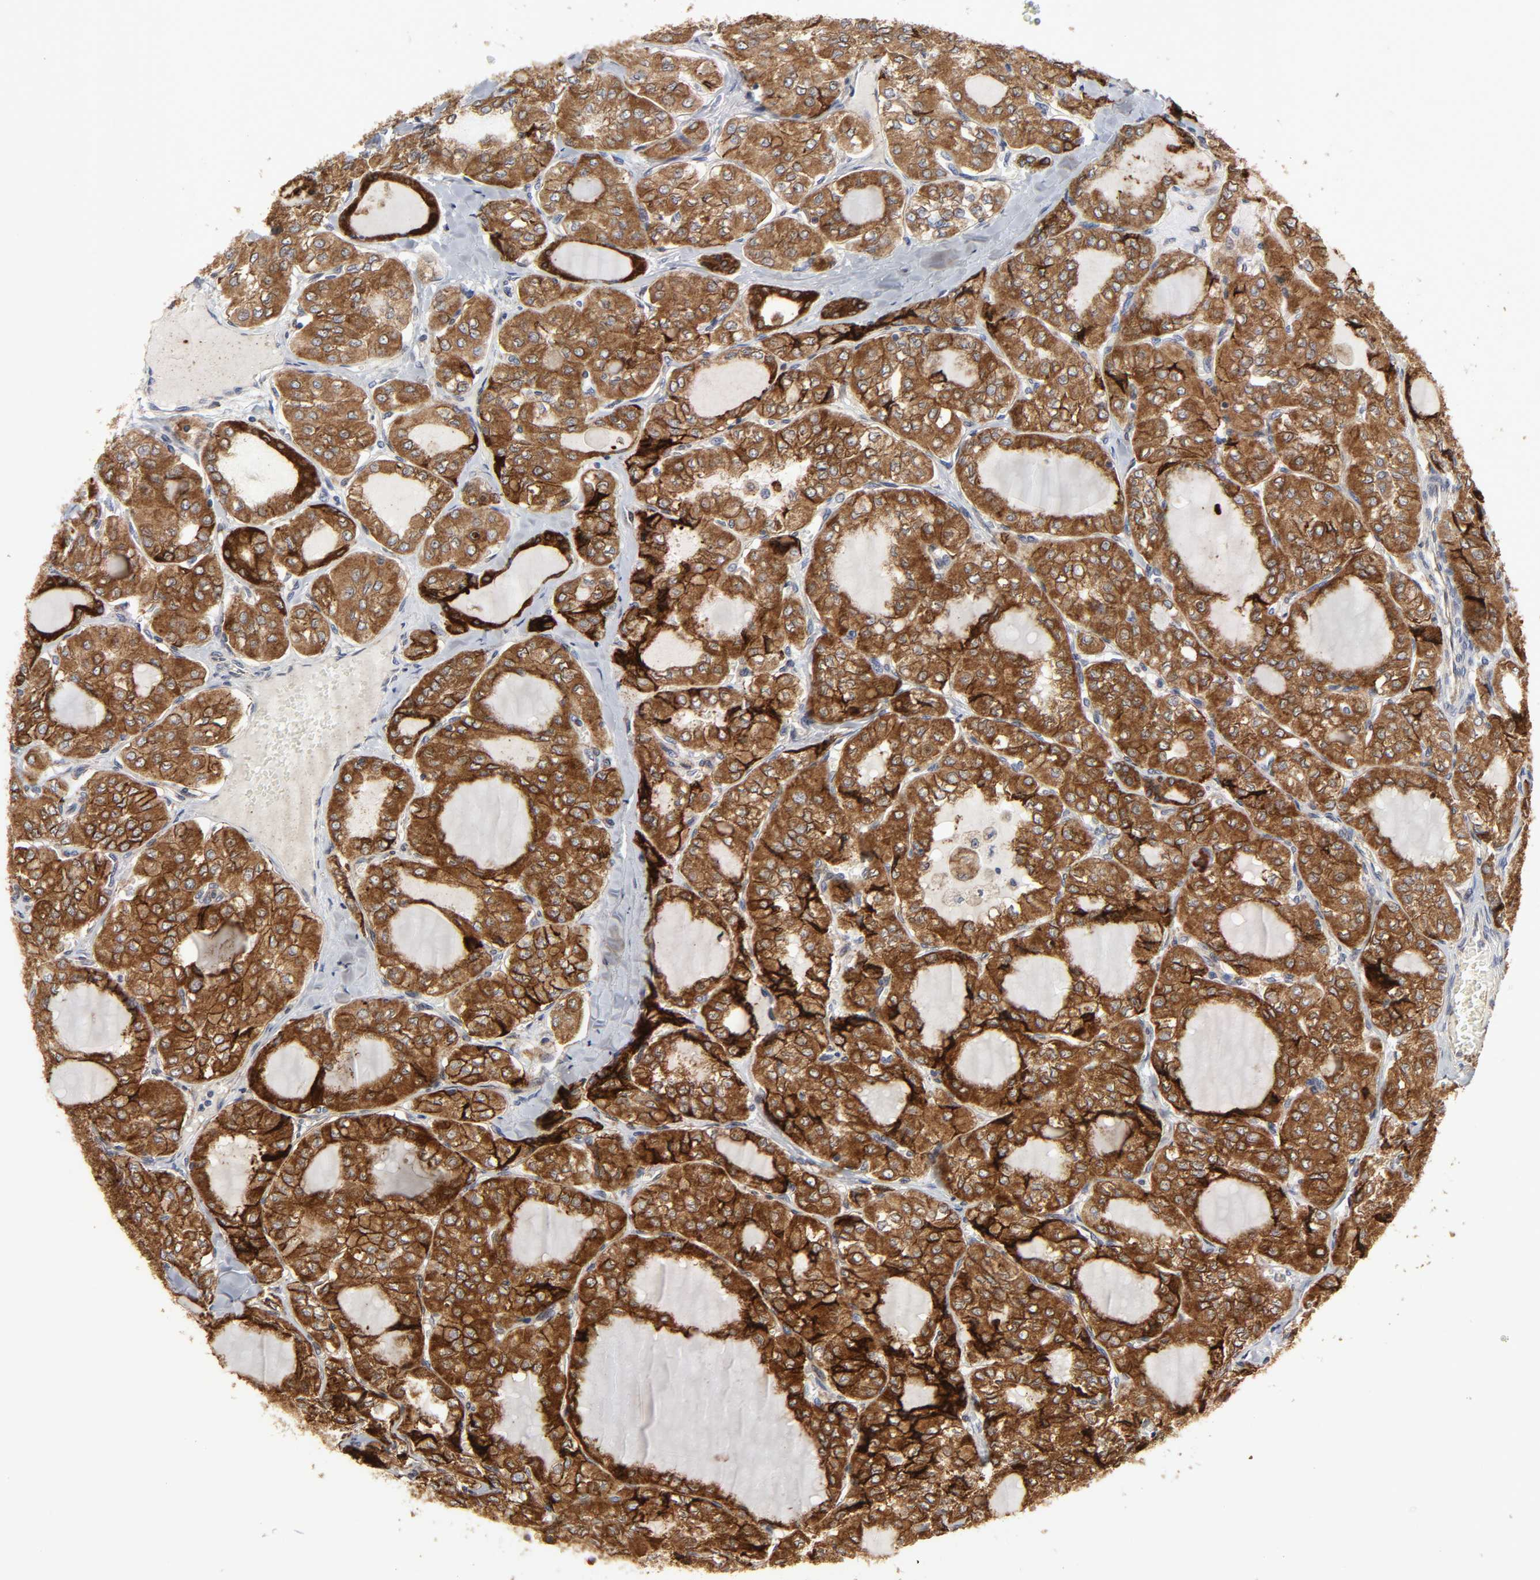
{"staining": {"intensity": "strong", "quantity": ">75%", "location": "cytoplasmic/membranous"}, "tissue": "thyroid cancer", "cell_type": "Tumor cells", "image_type": "cancer", "snomed": [{"axis": "morphology", "description": "Papillary adenocarcinoma, NOS"}, {"axis": "topography", "description": "Thyroid gland"}], "caption": "Immunohistochemistry (IHC) image of neoplastic tissue: thyroid cancer stained using IHC reveals high levels of strong protein expression localized specifically in the cytoplasmic/membranous of tumor cells, appearing as a cytoplasmic/membranous brown color.", "gene": "POR", "patient": {"sex": "male", "age": 20}}